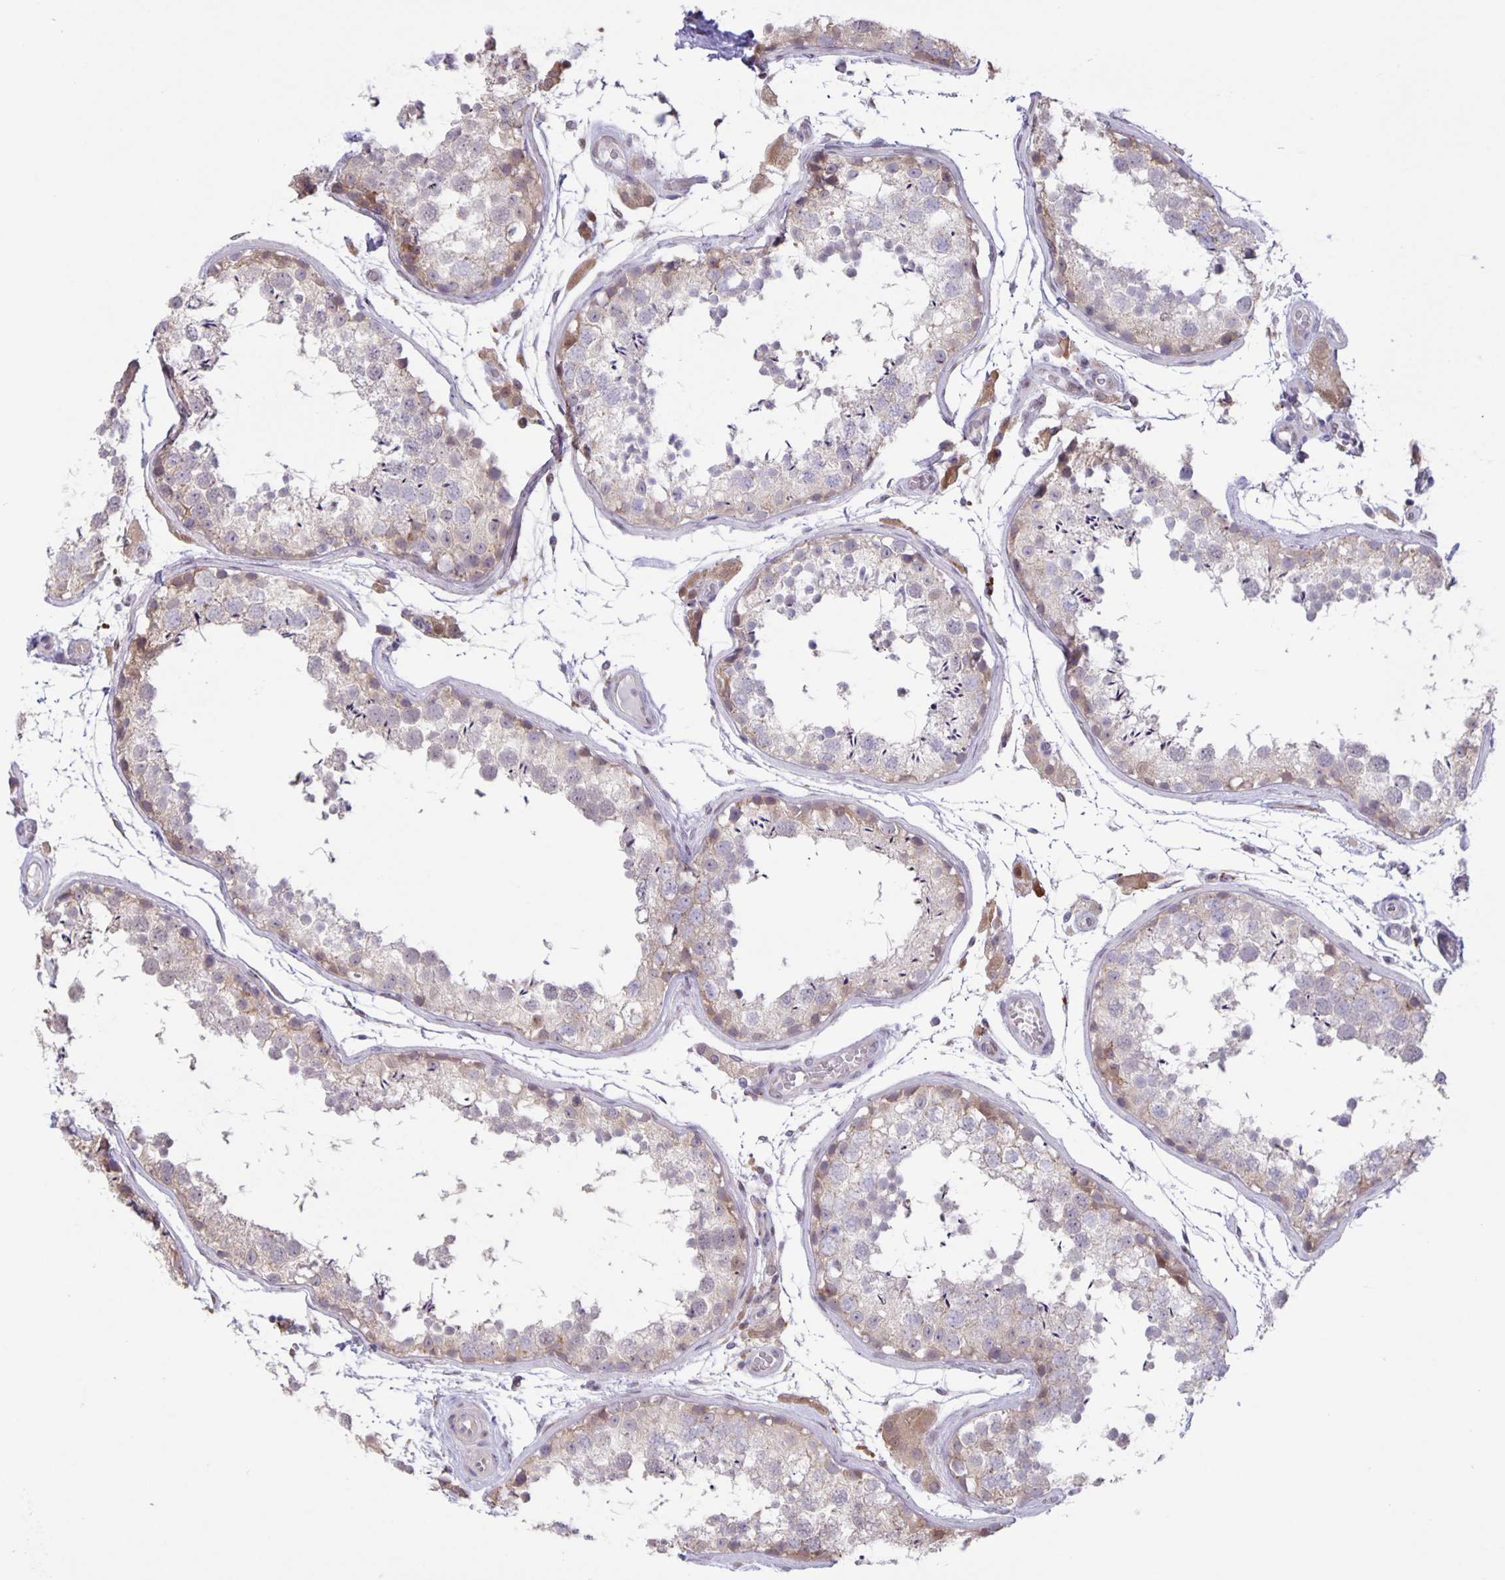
{"staining": {"intensity": "weak", "quantity": "<25%", "location": "cytoplasmic/membranous"}, "tissue": "testis", "cell_type": "Cells in seminiferous ducts", "image_type": "normal", "snomed": [{"axis": "morphology", "description": "Normal tissue, NOS"}, {"axis": "topography", "description": "Testis"}], "caption": "This is an immunohistochemistry (IHC) photomicrograph of unremarkable human testis. There is no positivity in cells in seminiferous ducts.", "gene": "MAPK12", "patient": {"sex": "male", "age": 29}}